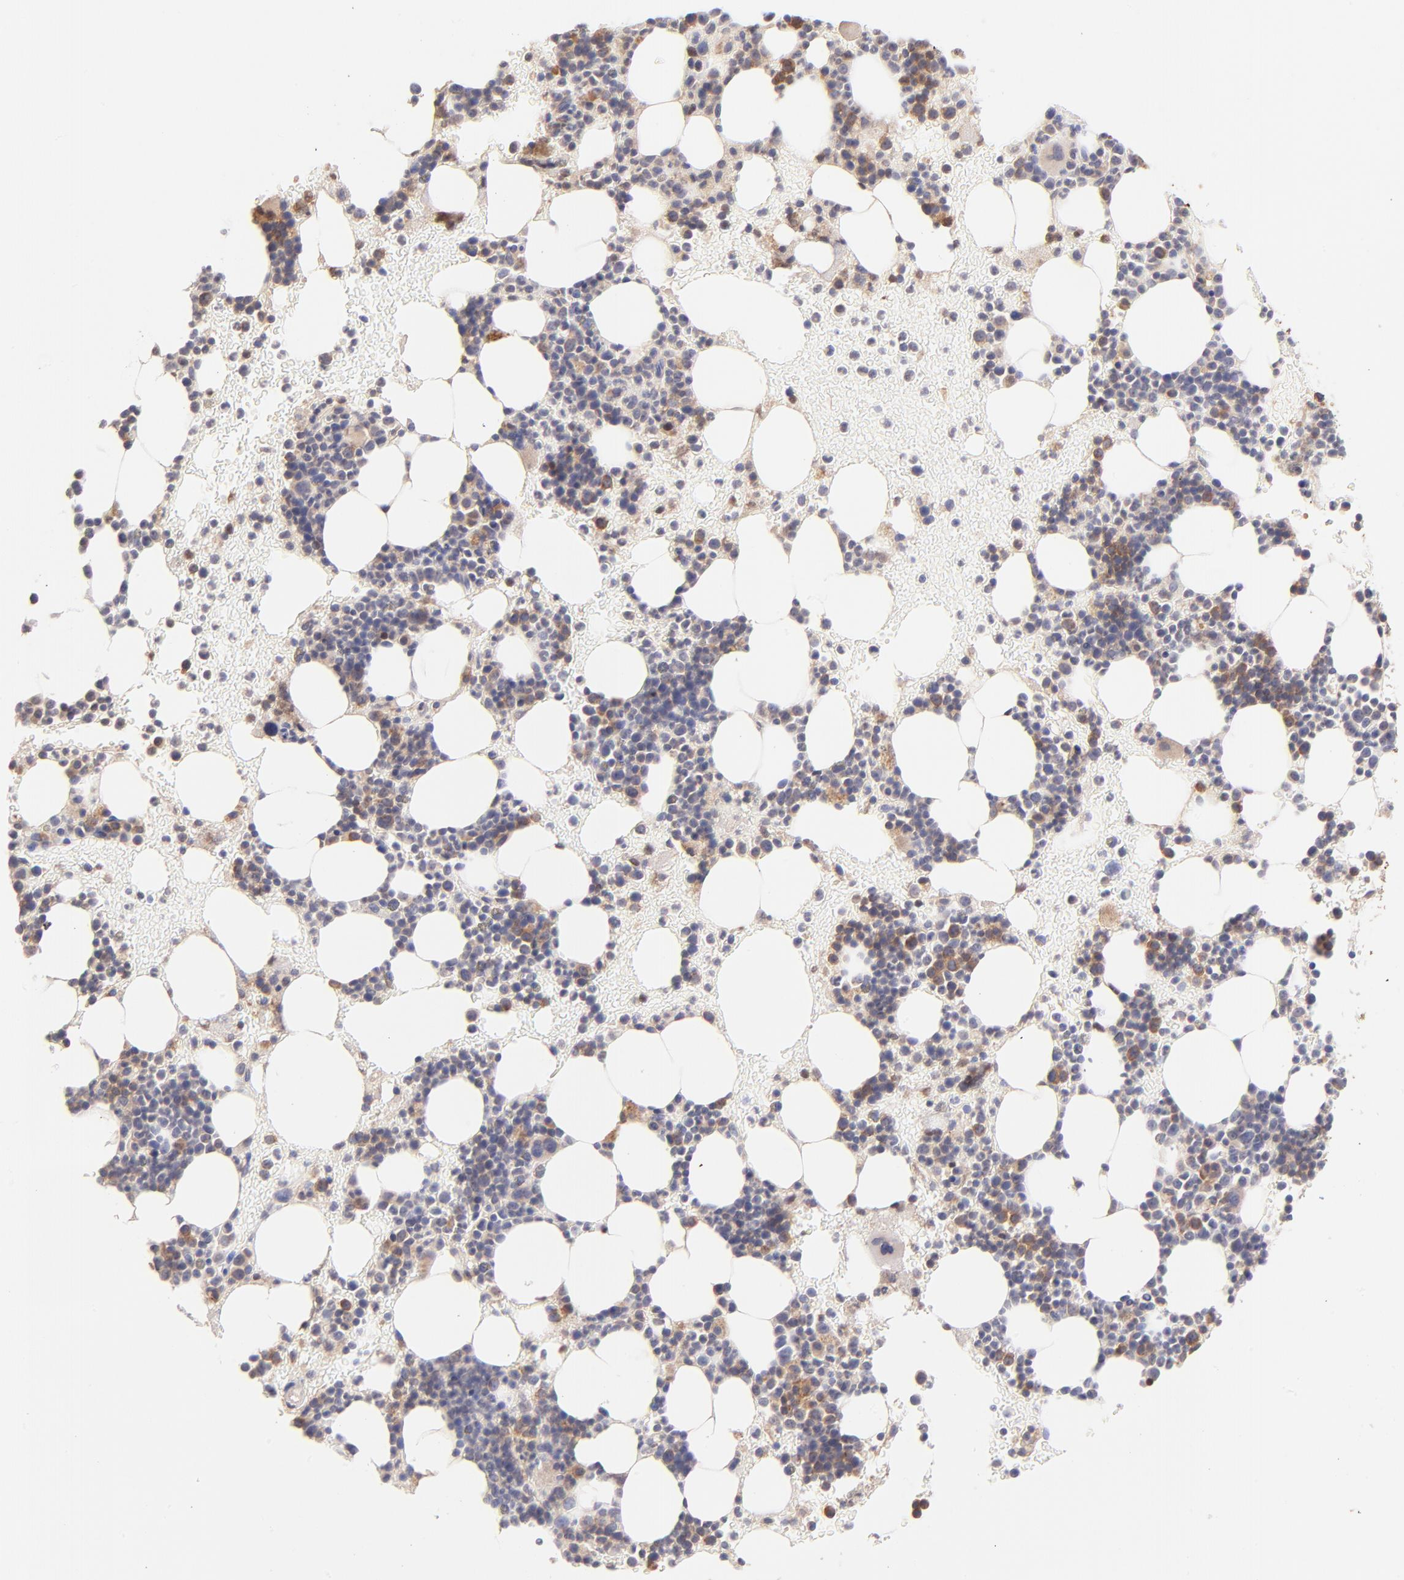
{"staining": {"intensity": "moderate", "quantity": "25%-75%", "location": "cytoplasmic/membranous"}, "tissue": "bone marrow", "cell_type": "Hematopoietic cells", "image_type": "normal", "snomed": [{"axis": "morphology", "description": "Normal tissue, NOS"}, {"axis": "topography", "description": "Bone marrow"}], "caption": "Brown immunohistochemical staining in benign human bone marrow exhibits moderate cytoplasmic/membranous expression in about 25%-75% of hematopoietic cells. The staining was performed using DAB to visualize the protein expression in brown, while the nuclei were stained in blue with hematoxylin (Magnification: 20x).", "gene": "RPL11", "patient": {"sex": "male", "age": 17}}